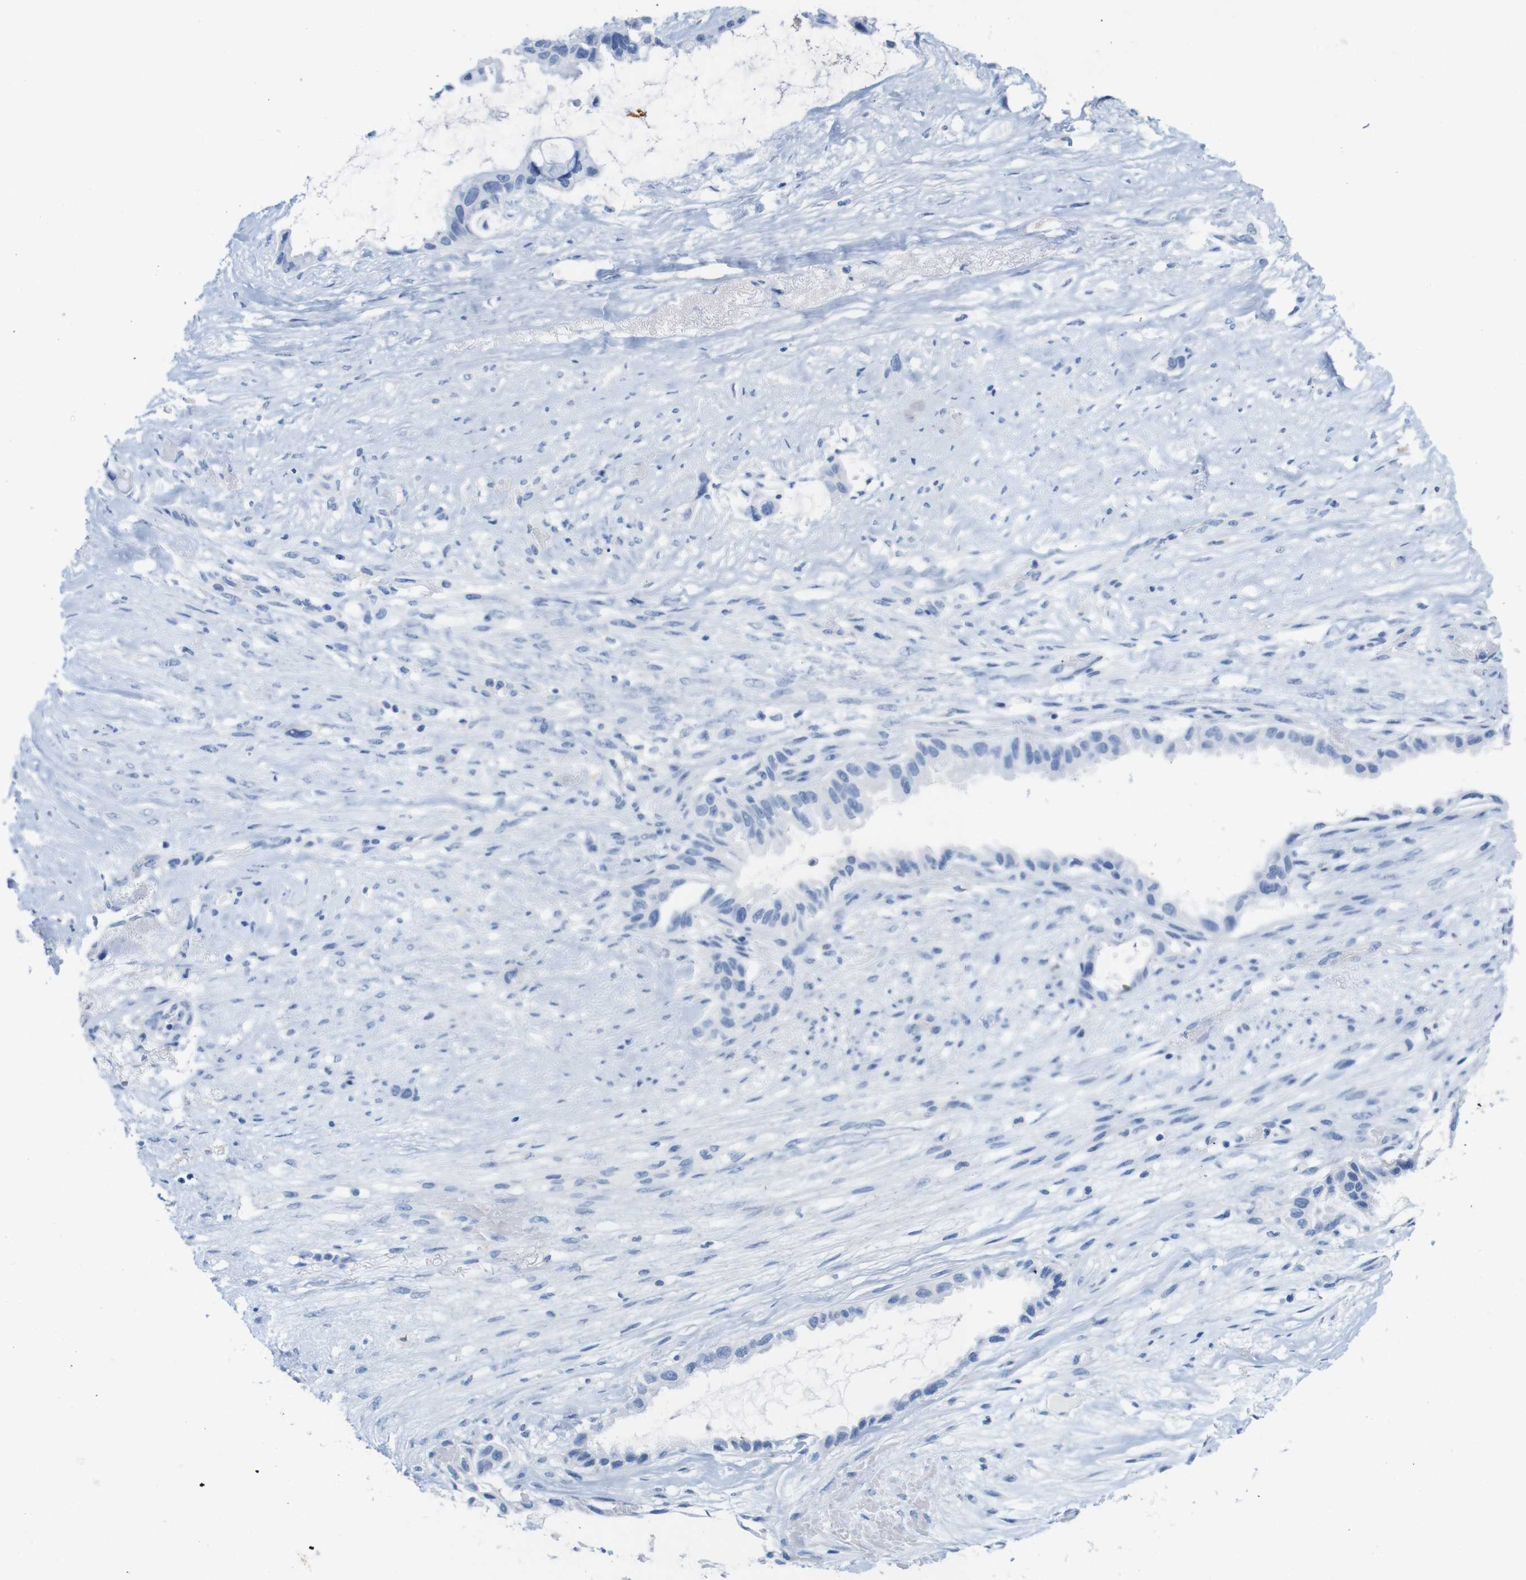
{"staining": {"intensity": "negative", "quantity": "none", "location": "none"}, "tissue": "liver cancer", "cell_type": "Tumor cells", "image_type": "cancer", "snomed": [{"axis": "morphology", "description": "Cholangiocarcinoma"}, {"axis": "topography", "description": "Liver"}], "caption": "Liver cholangiocarcinoma stained for a protein using IHC shows no staining tumor cells.", "gene": "LAG3", "patient": {"sex": "female", "age": 65}}